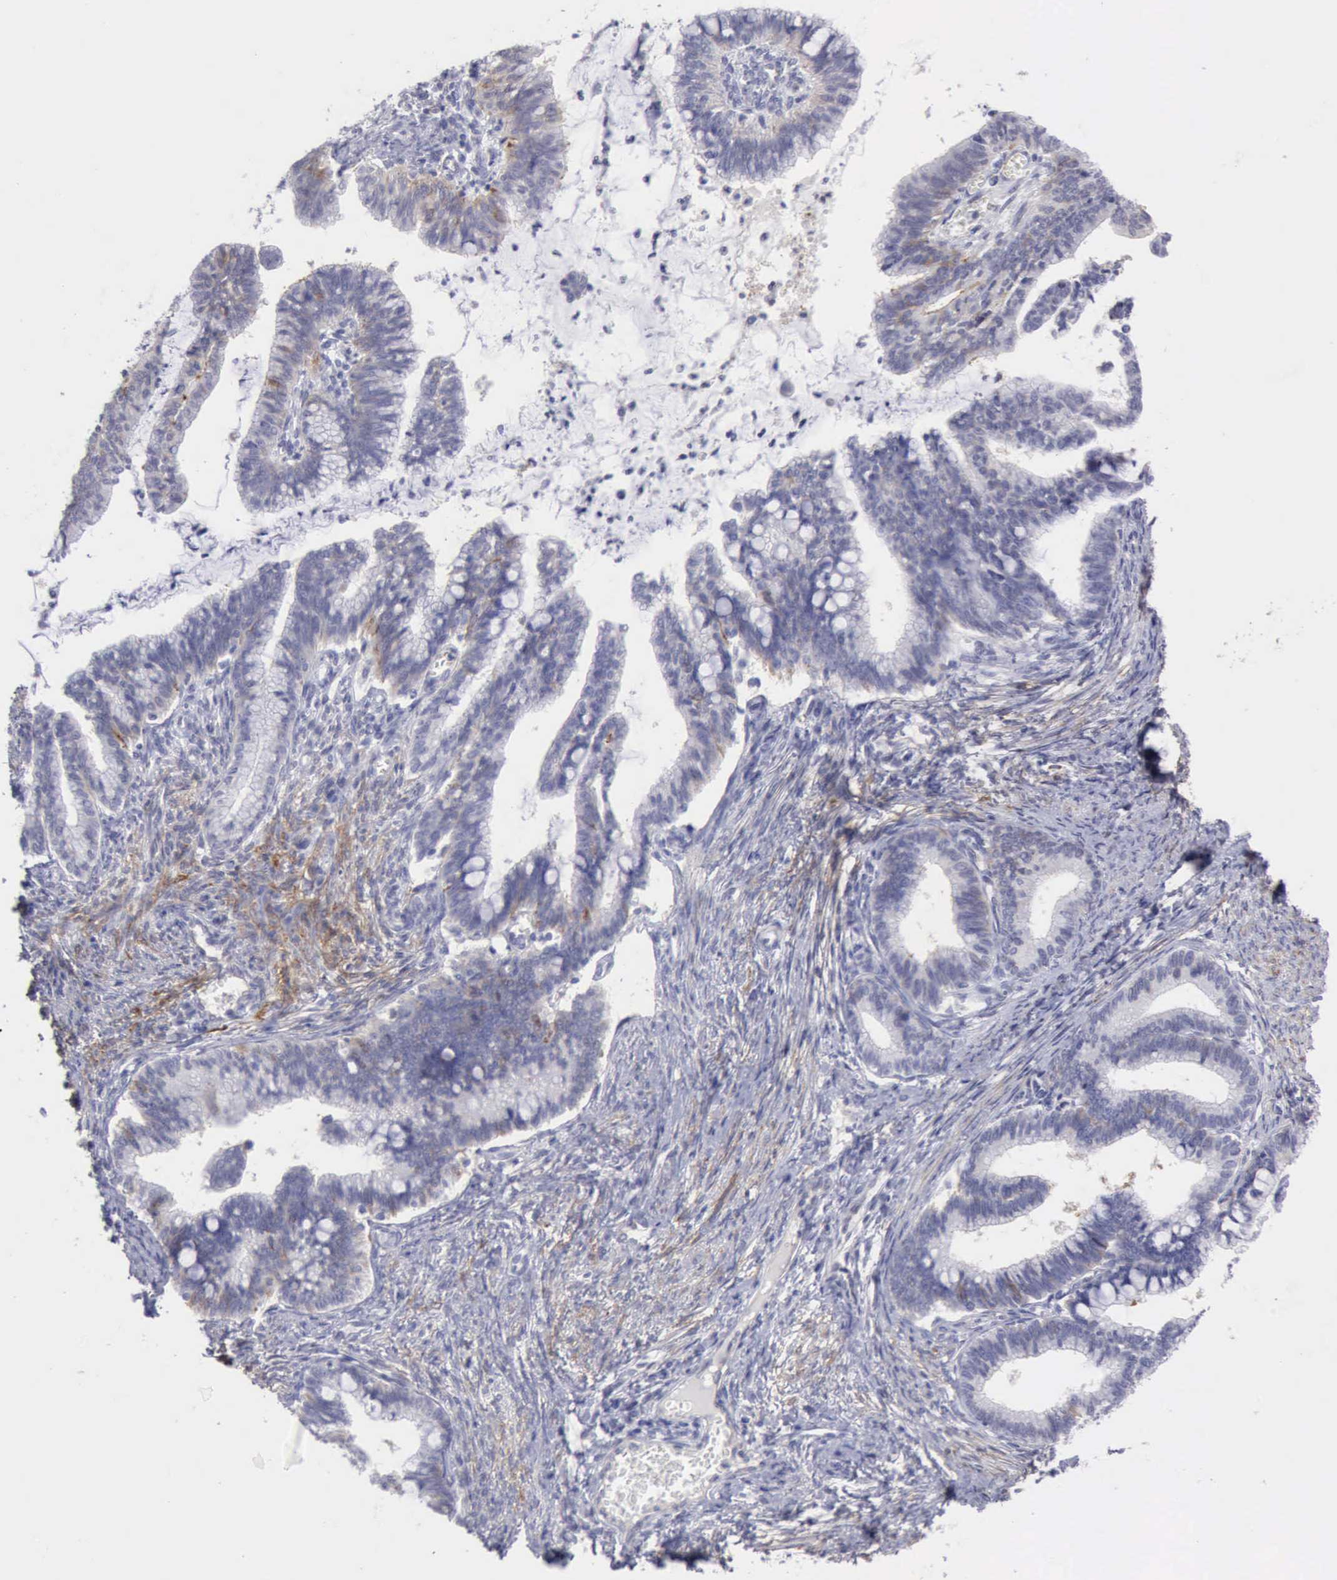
{"staining": {"intensity": "negative", "quantity": "none", "location": "none"}, "tissue": "cervical cancer", "cell_type": "Tumor cells", "image_type": "cancer", "snomed": [{"axis": "morphology", "description": "Adenocarcinoma, NOS"}, {"axis": "topography", "description": "Cervix"}], "caption": "This is an immunohistochemistry photomicrograph of cervical adenocarcinoma. There is no positivity in tumor cells.", "gene": "TFRC", "patient": {"sex": "female", "age": 36}}